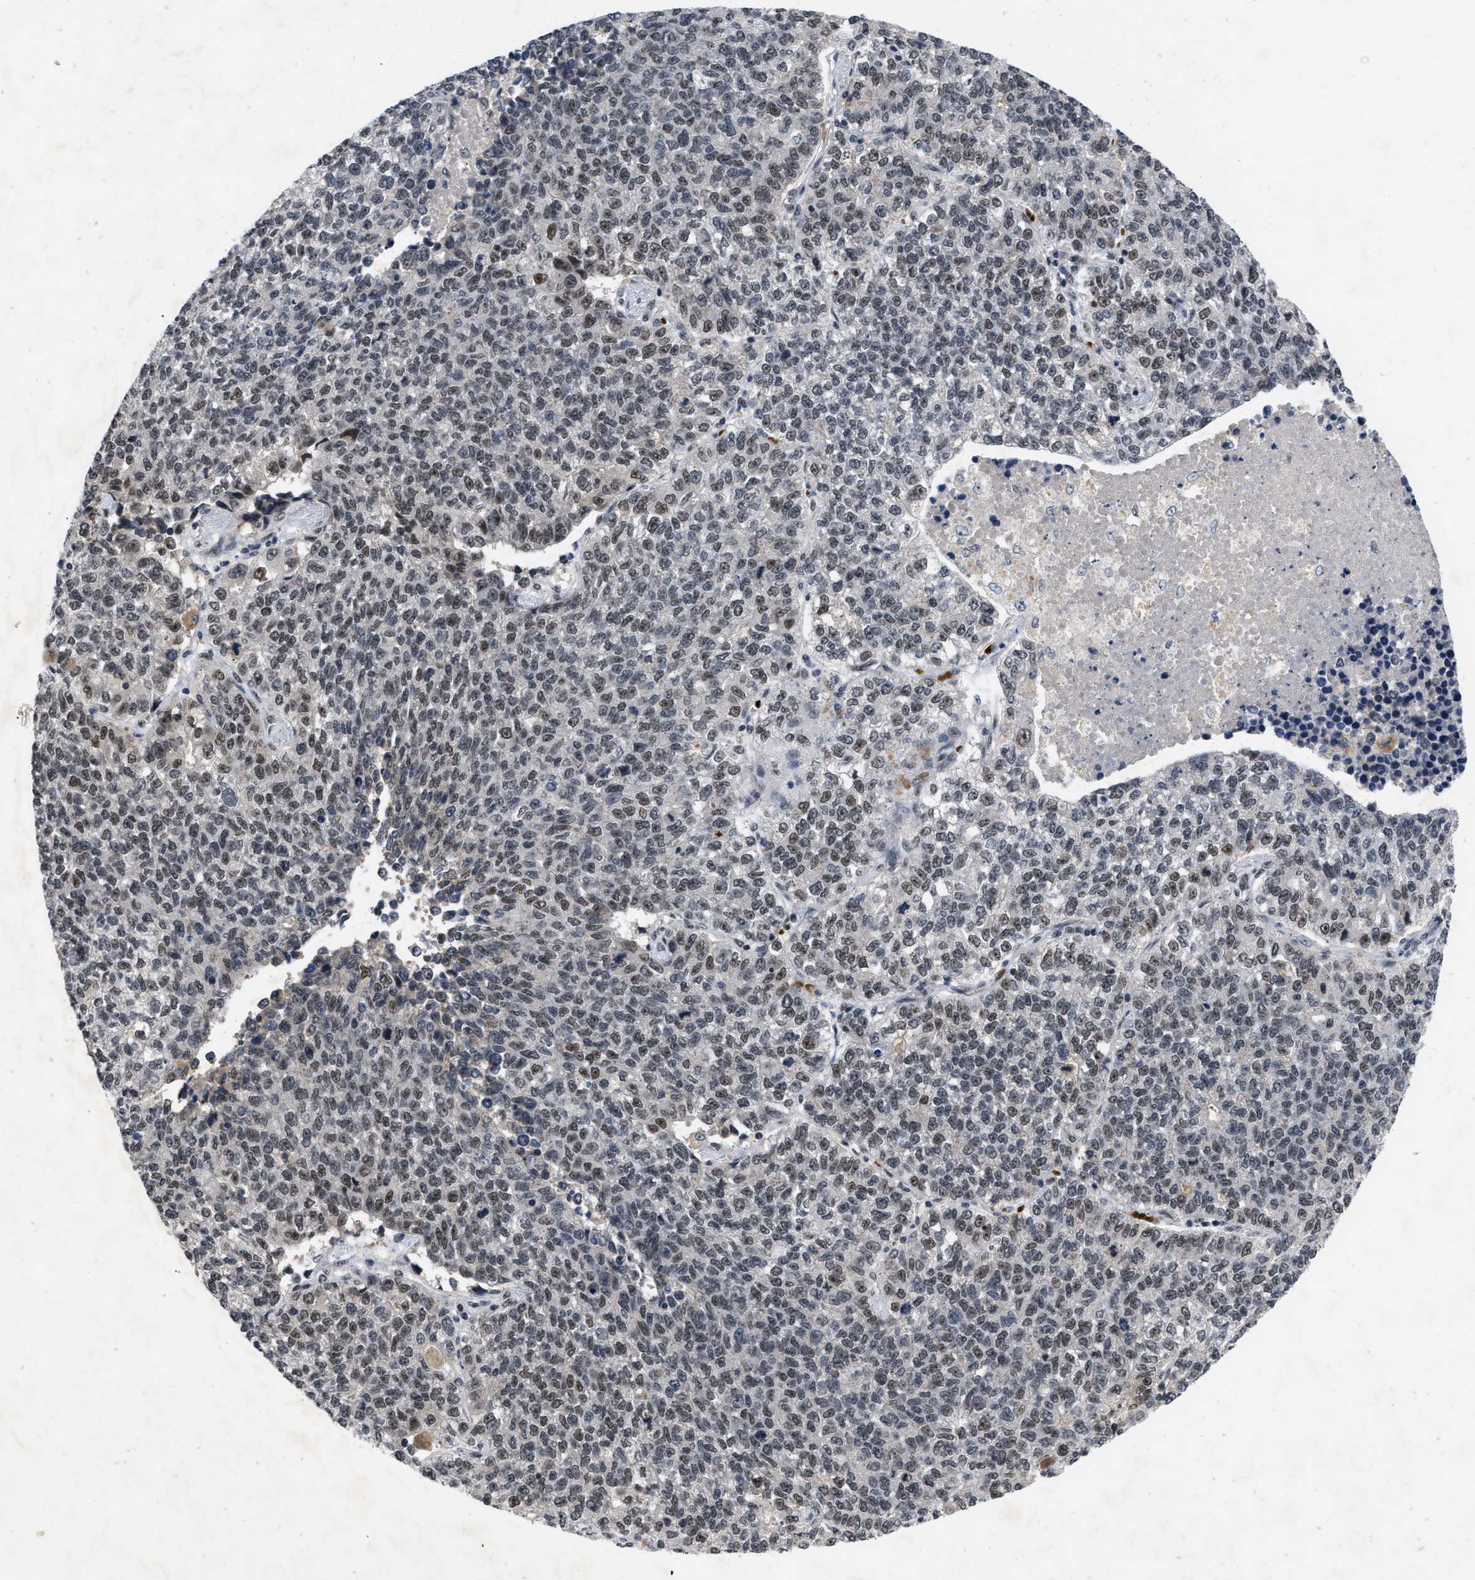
{"staining": {"intensity": "weak", "quantity": "25%-75%", "location": "nuclear"}, "tissue": "lung cancer", "cell_type": "Tumor cells", "image_type": "cancer", "snomed": [{"axis": "morphology", "description": "Adenocarcinoma, NOS"}, {"axis": "topography", "description": "Lung"}], "caption": "Human lung cancer stained with a brown dye shows weak nuclear positive expression in about 25%-75% of tumor cells.", "gene": "ZNF346", "patient": {"sex": "male", "age": 49}}